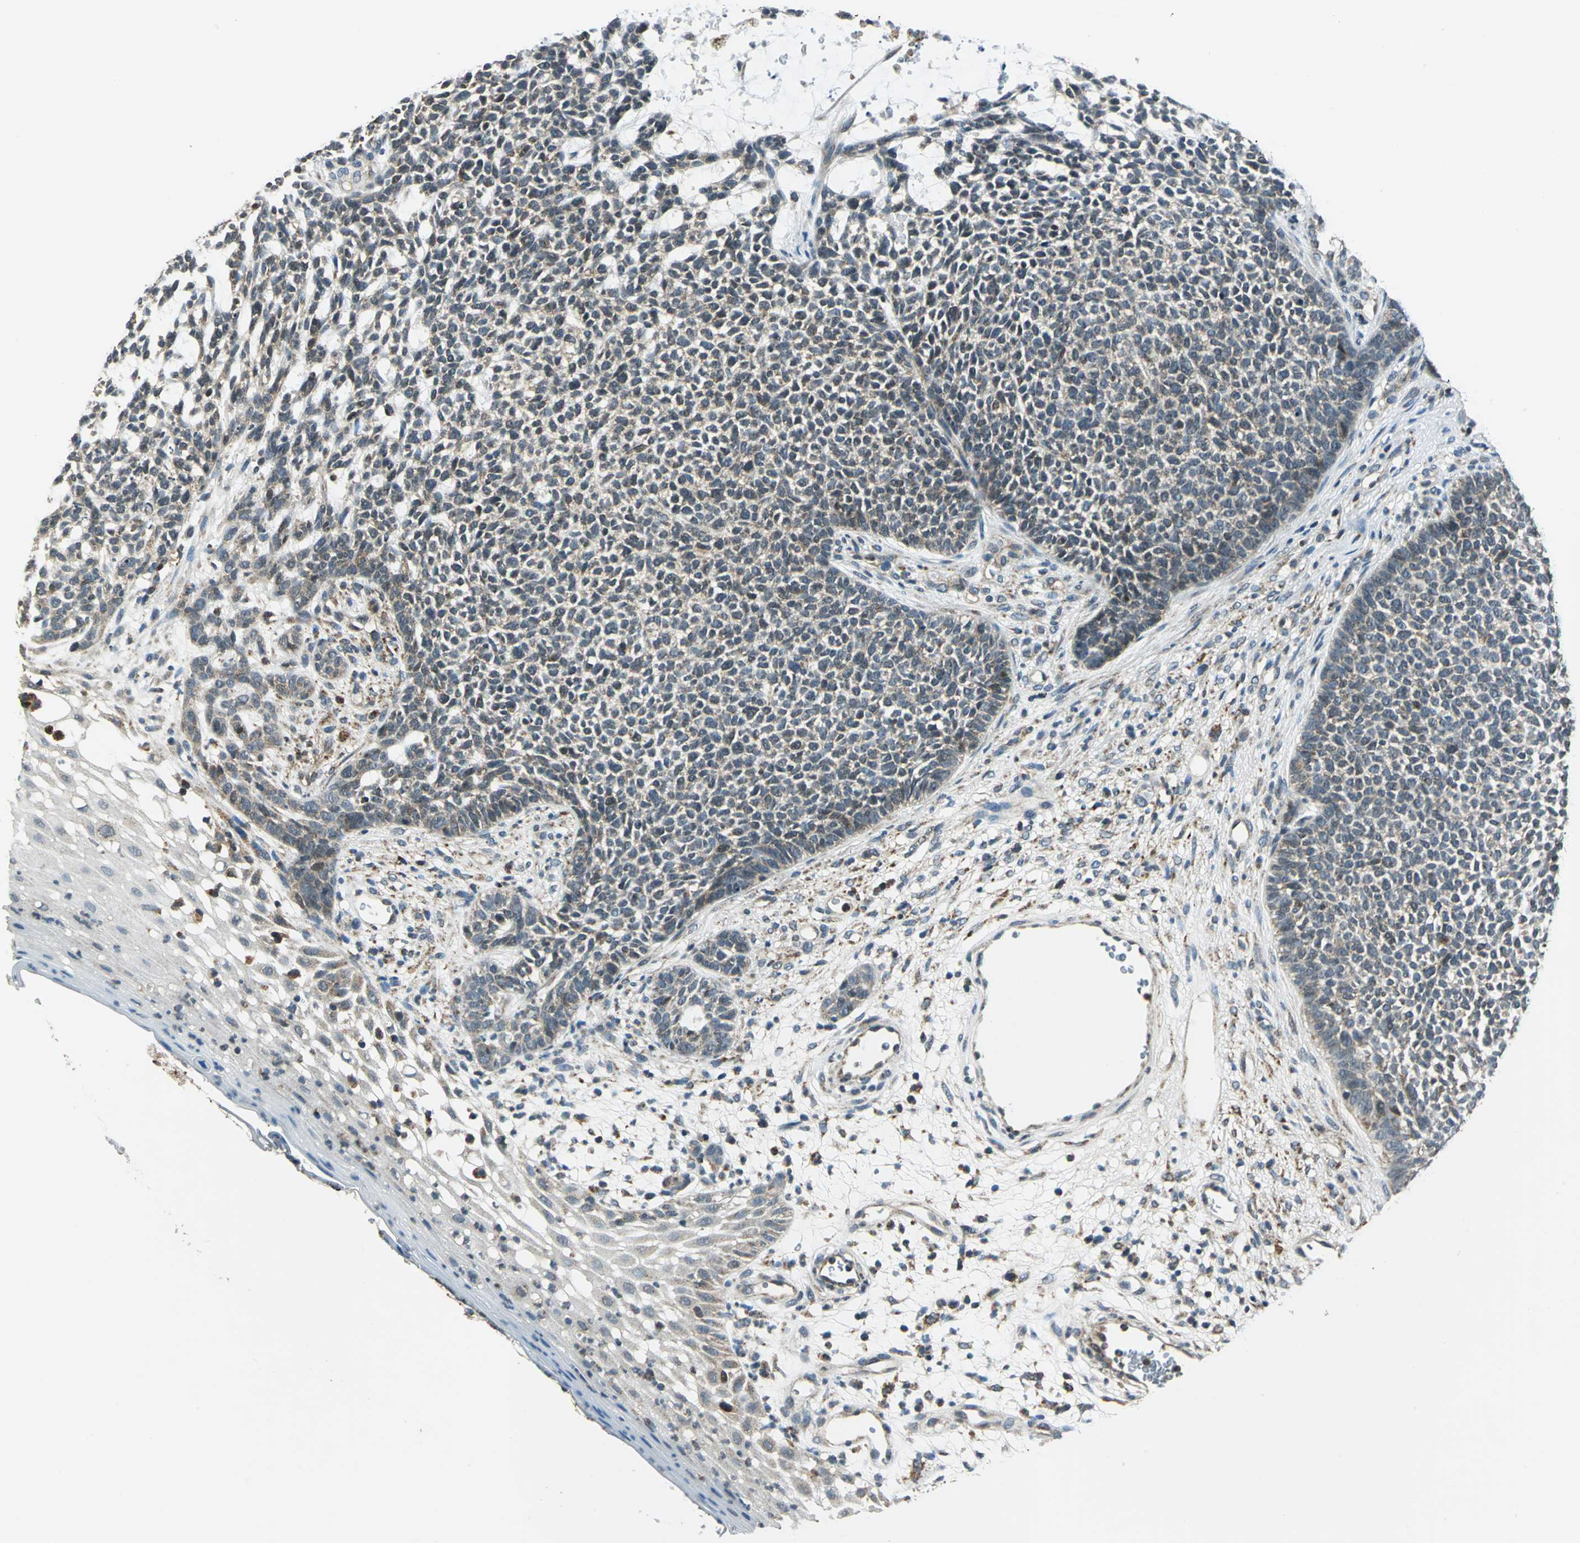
{"staining": {"intensity": "moderate", "quantity": ">75%", "location": "cytoplasmic/membranous"}, "tissue": "skin cancer", "cell_type": "Tumor cells", "image_type": "cancer", "snomed": [{"axis": "morphology", "description": "Basal cell carcinoma"}, {"axis": "topography", "description": "Skin"}], "caption": "This is a photomicrograph of immunohistochemistry (IHC) staining of skin cancer (basal cell carcinoma), which shows moderate expression in the cytoplasmic/membranous of tumor cells.", "gene": "NUDT2", "patient": {"sex": "female", "age": 84}}